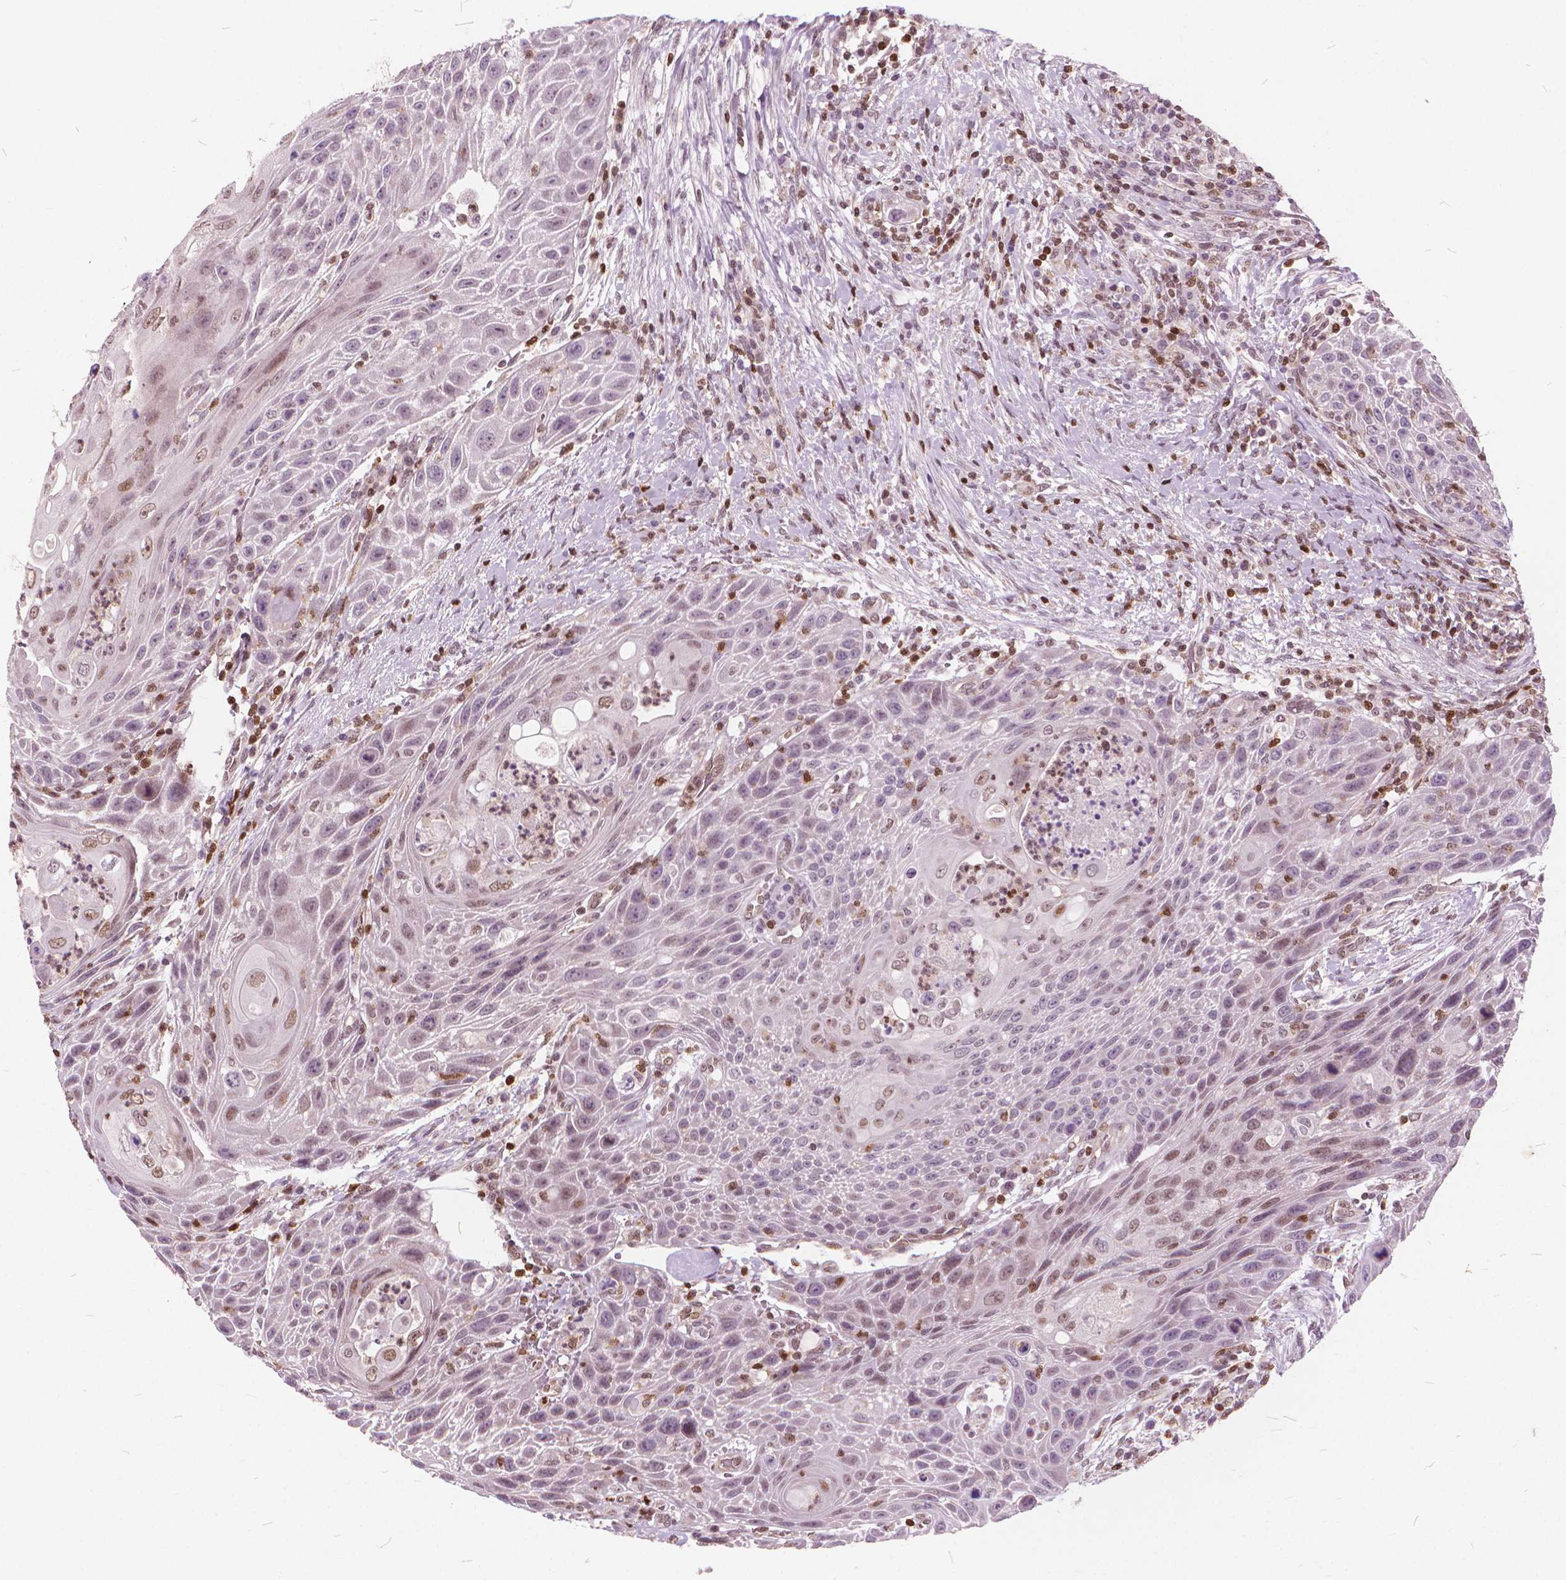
{"staining": {"intensity": "weak", "quantity": "<25%", "location": "nuclear"}, "tissue": "head and neck cancer", "cell_type": "Tumor cells", "image_type": "cancer", "snomed": [{"axis": "morphology", "description": "Squamous cell carcinoma, NOS"}, {"axis": "topography", "description": "Head-Neck"}], "caption": "Immunohistochemistry micrograph of neoplastic tissue: human head and neck squamous cell carcinoma stained with DAB (3,3'-diaminobenzidine) demonstrates no significant protein expression in tumor cells.", "gene": "STAT5B", "patient": {"sex": "male", "age": 69}}